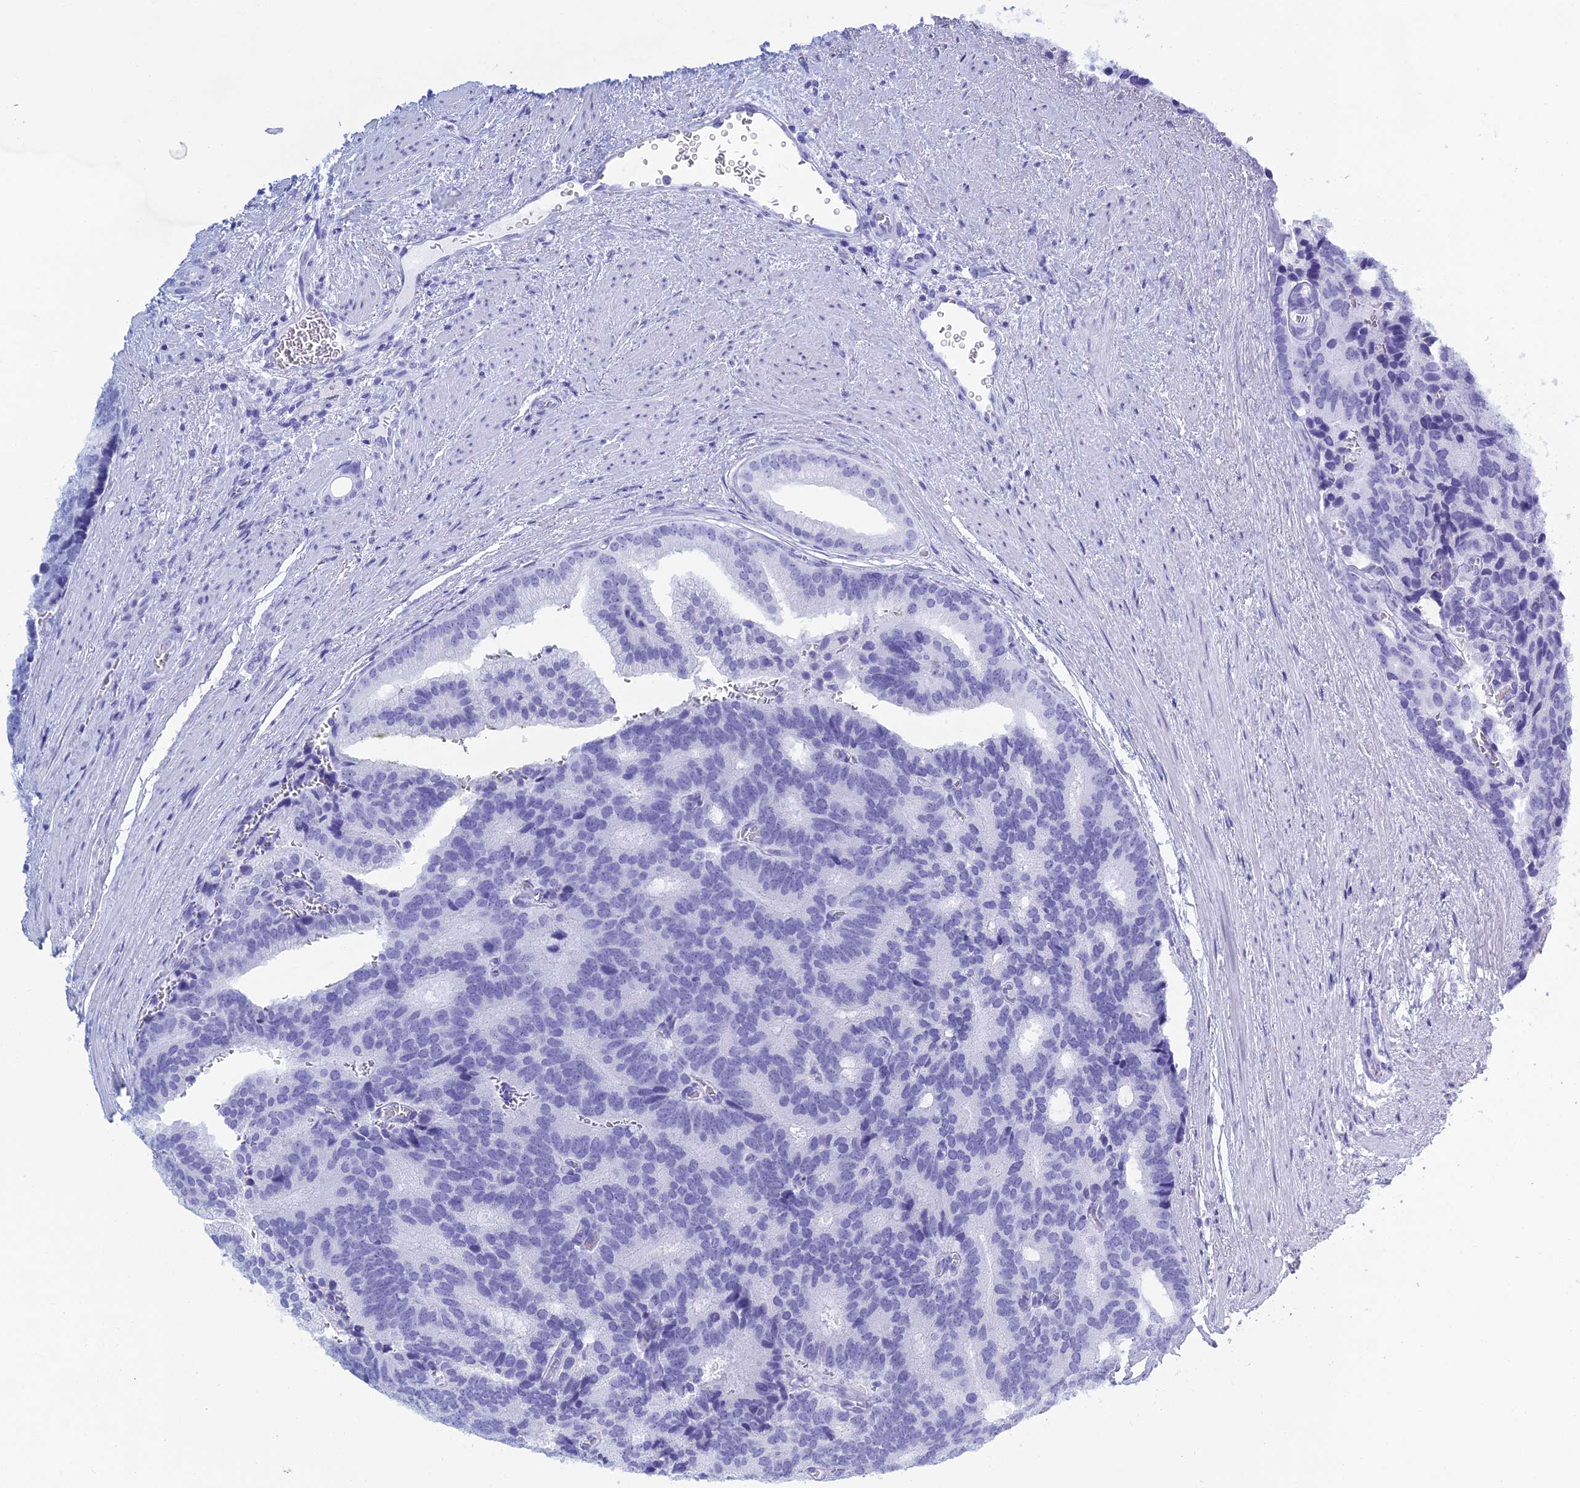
{"staining": {"intensity": "negative", "quantity": "none", "location": "none"}, "tissue": "prostate cancer", "cell_type": "Tumor cells", "image_type": "cancer", "snomed": [{"axis": "morphology", "description": "Adenocarcinoma, Low grade"}, {"axis": "topography", "description": "Prostate"}], "caption": "Tumor cells are negative for brown protein staining in prostate cancer (adenocarcinoma (low-grade)). The staining is performed using DAB brown chromogen with nuclei counter-stained in using hematoxylin.", "gene": "MUC13", "patient": {"sex": "male", "age": 71}}